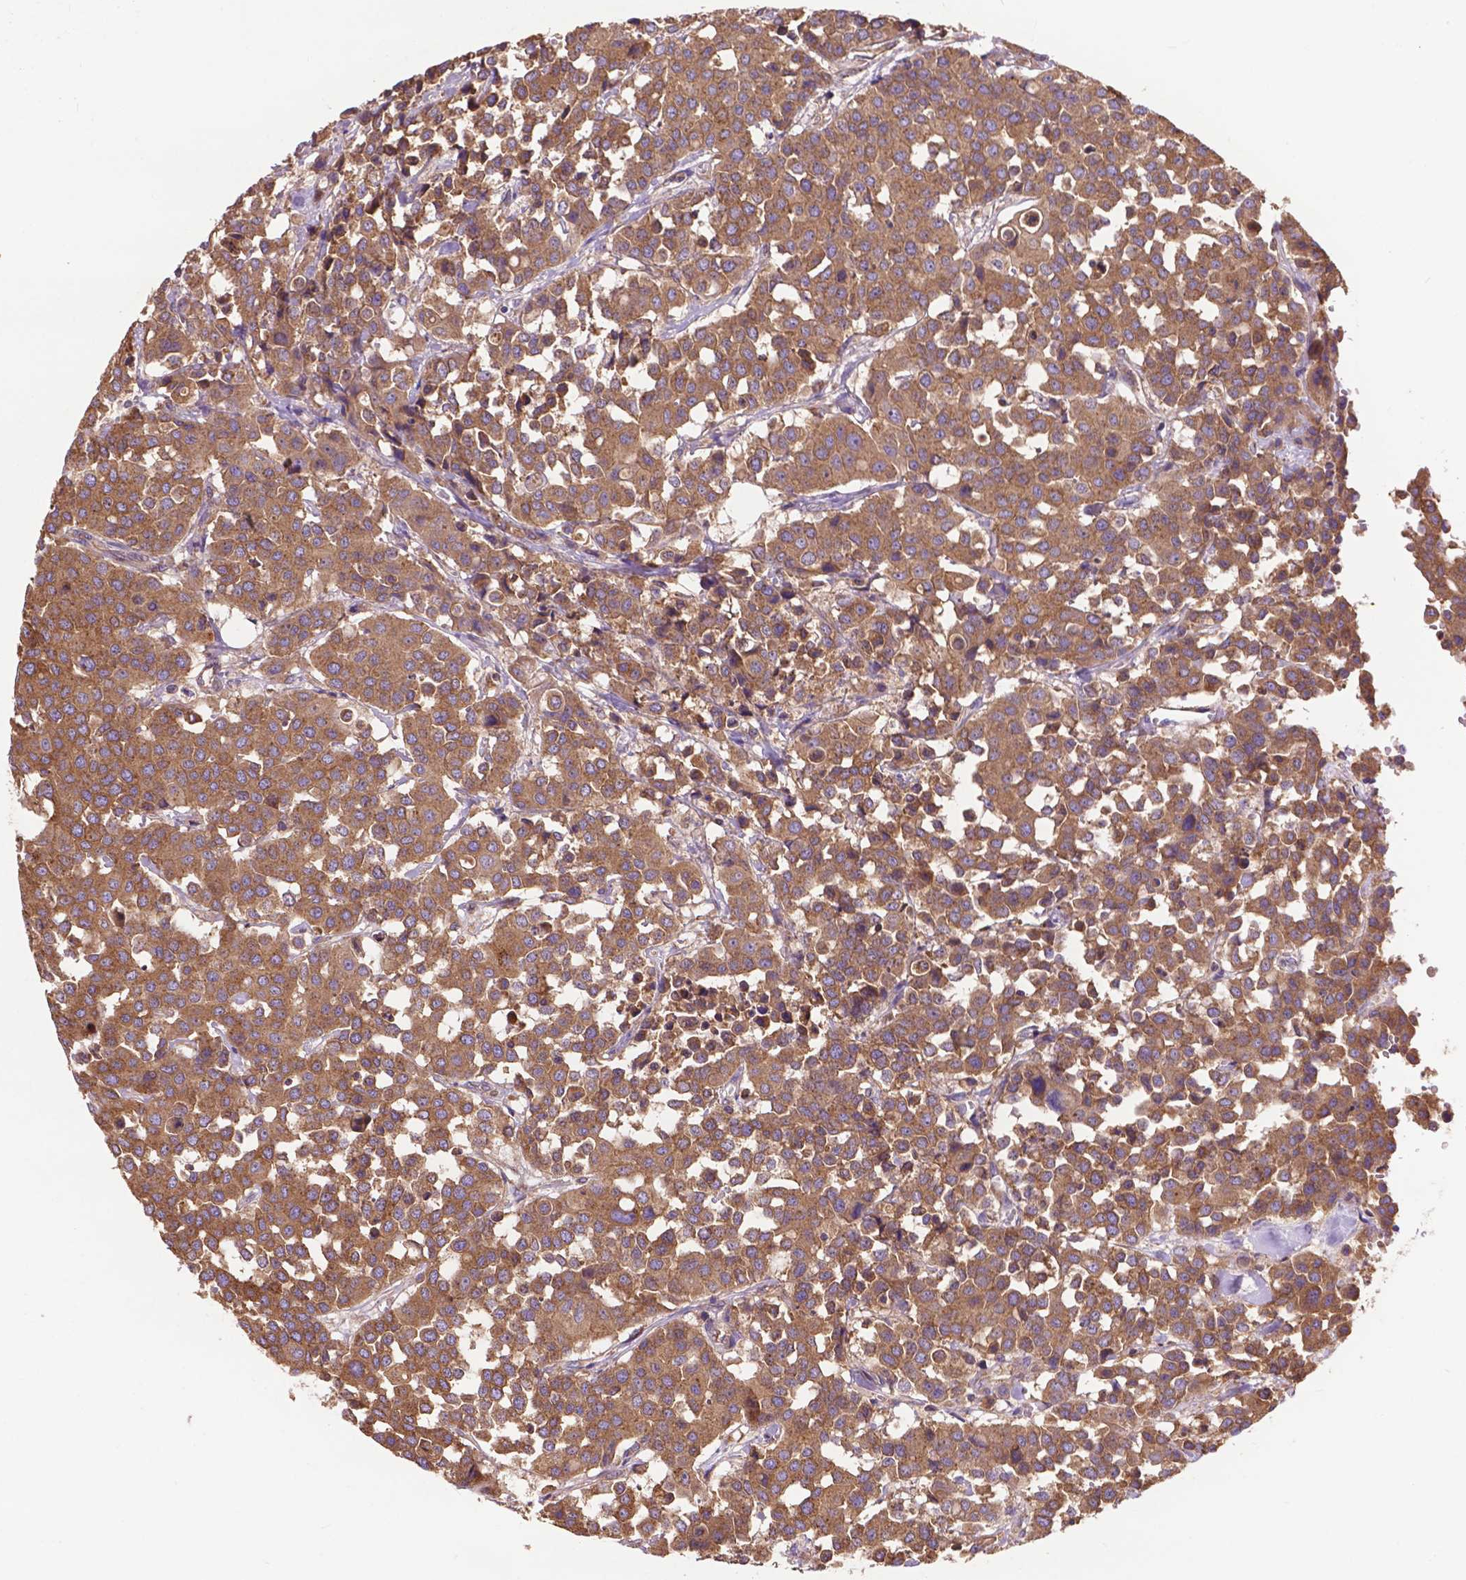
{"staining": {"intensity": "moderate", "quantity": ">75%", "location": "cytoplasmic/membranous"}, "tissue": "carcinoid", "cell_type": "Tumor cells", "image_type": "cancer", "snomed": [{"axis": "morphology", "description": "Carcinoid, malignant, NOS"}, {"axis": "topography", "description": "Colon"}], "caption": "High-magnification brightfield microscopy of carcinoid stained with DAB (brown) and counterstained with hematoxylin (blue). tumor cells exhibit moderate cytoplasmic/membranous expression is identified in approximately>75% of cells.", "gene": "CCDC71L", "patient": {"sex": "male", "age": 81}}